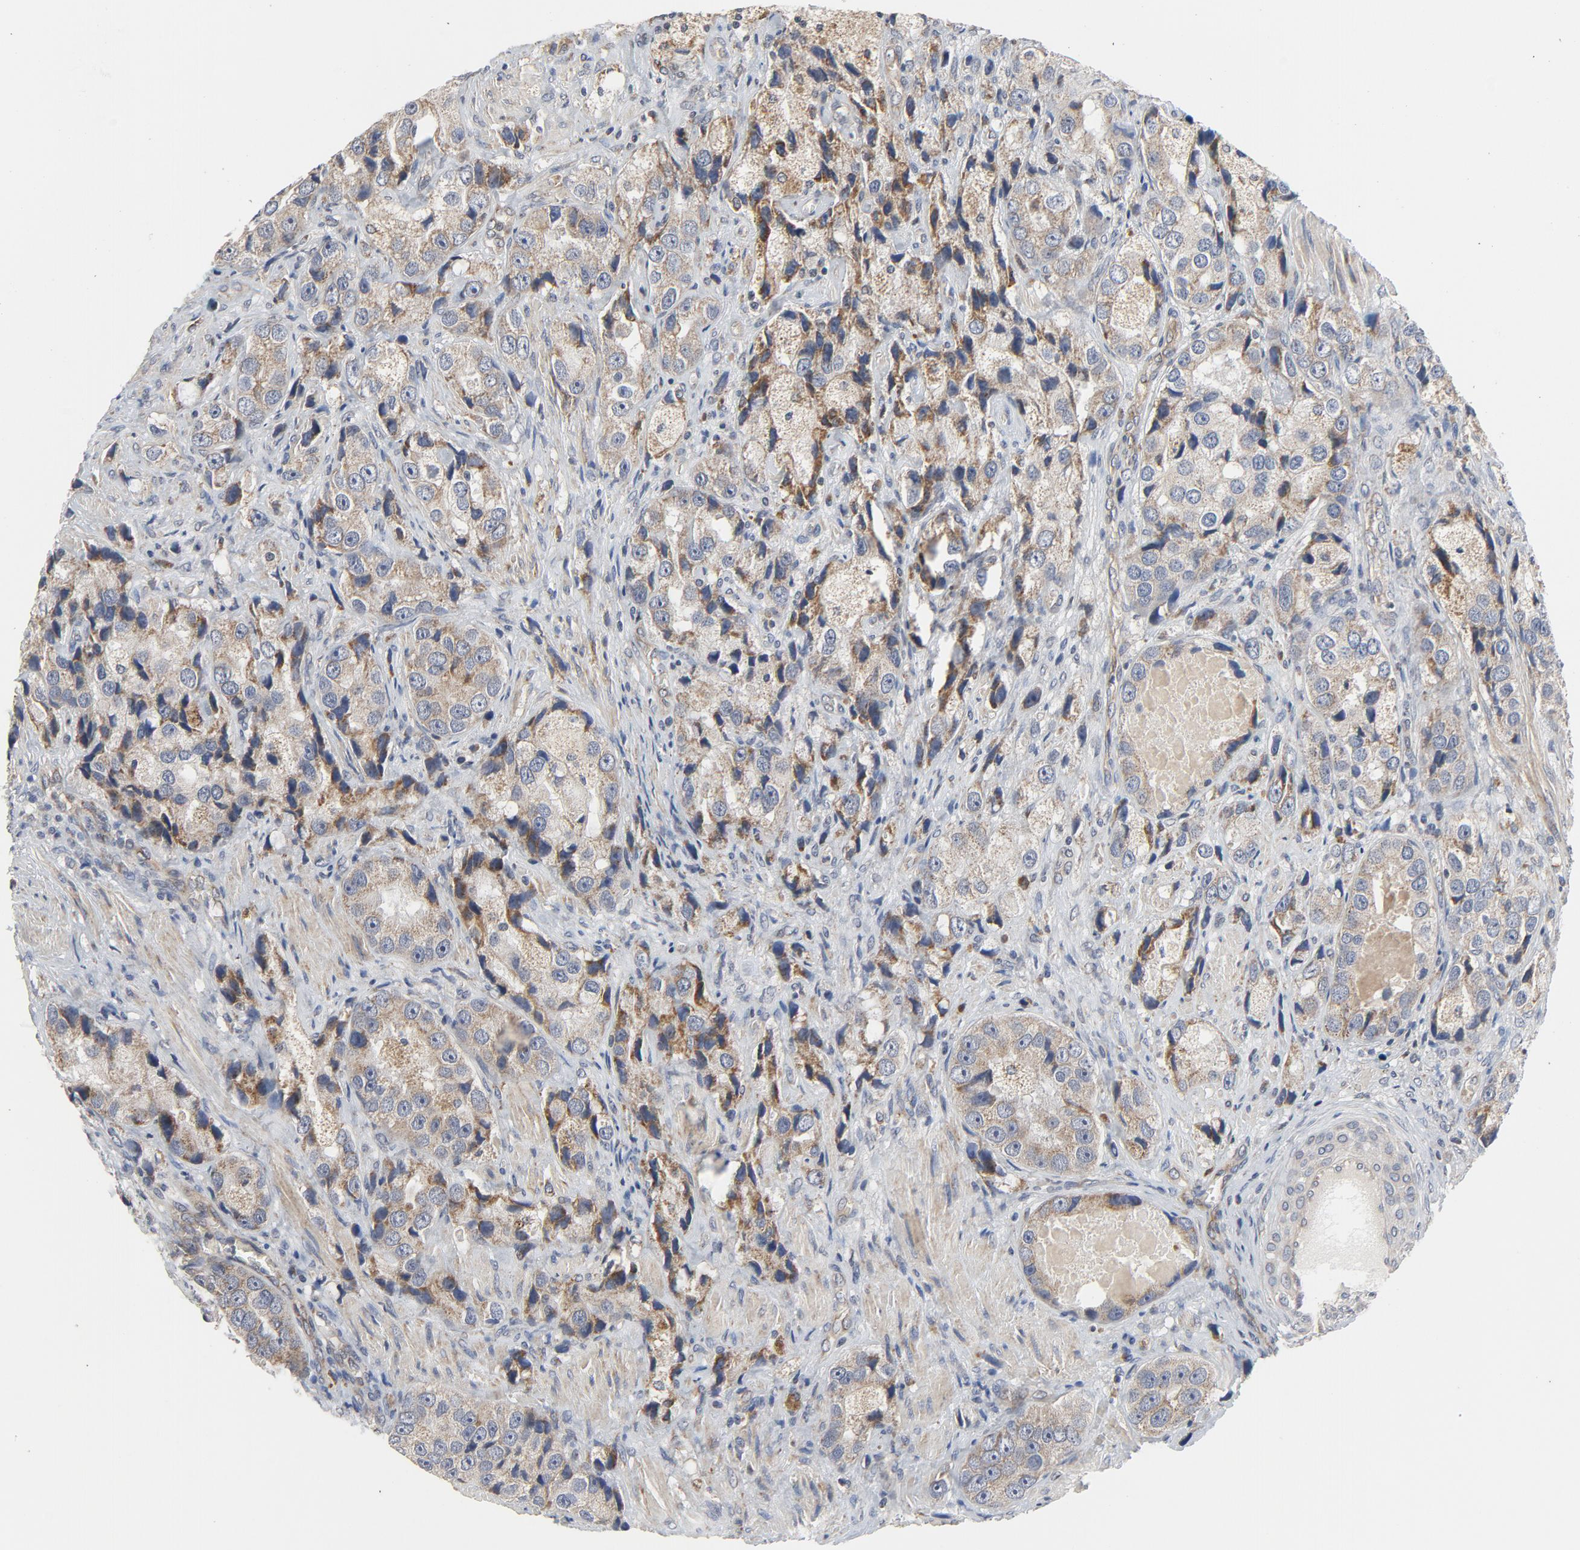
{"staining": {"intensity": "moderate", "quantity": ">75%", "location": "cytoplasmic/membranous"}, "tissue": "prostate cancer", "cell_type": "Tumor cells", "image_type": "cancer", "snomed": [{"axis": "morphology", "description": "Adenocarcinoma, High grade"}, {"axis": "topography", "description": "Prostate"}], "caption": "A micrograph of human prostate cancer (adenocarcinoma (high-grade)) stained for a protein demonstrates moderate cytoplasmic/membranous brown staining in tumor cells.", "gene": "C14orf119", "patient": {"sex": "male", "age": 63}}